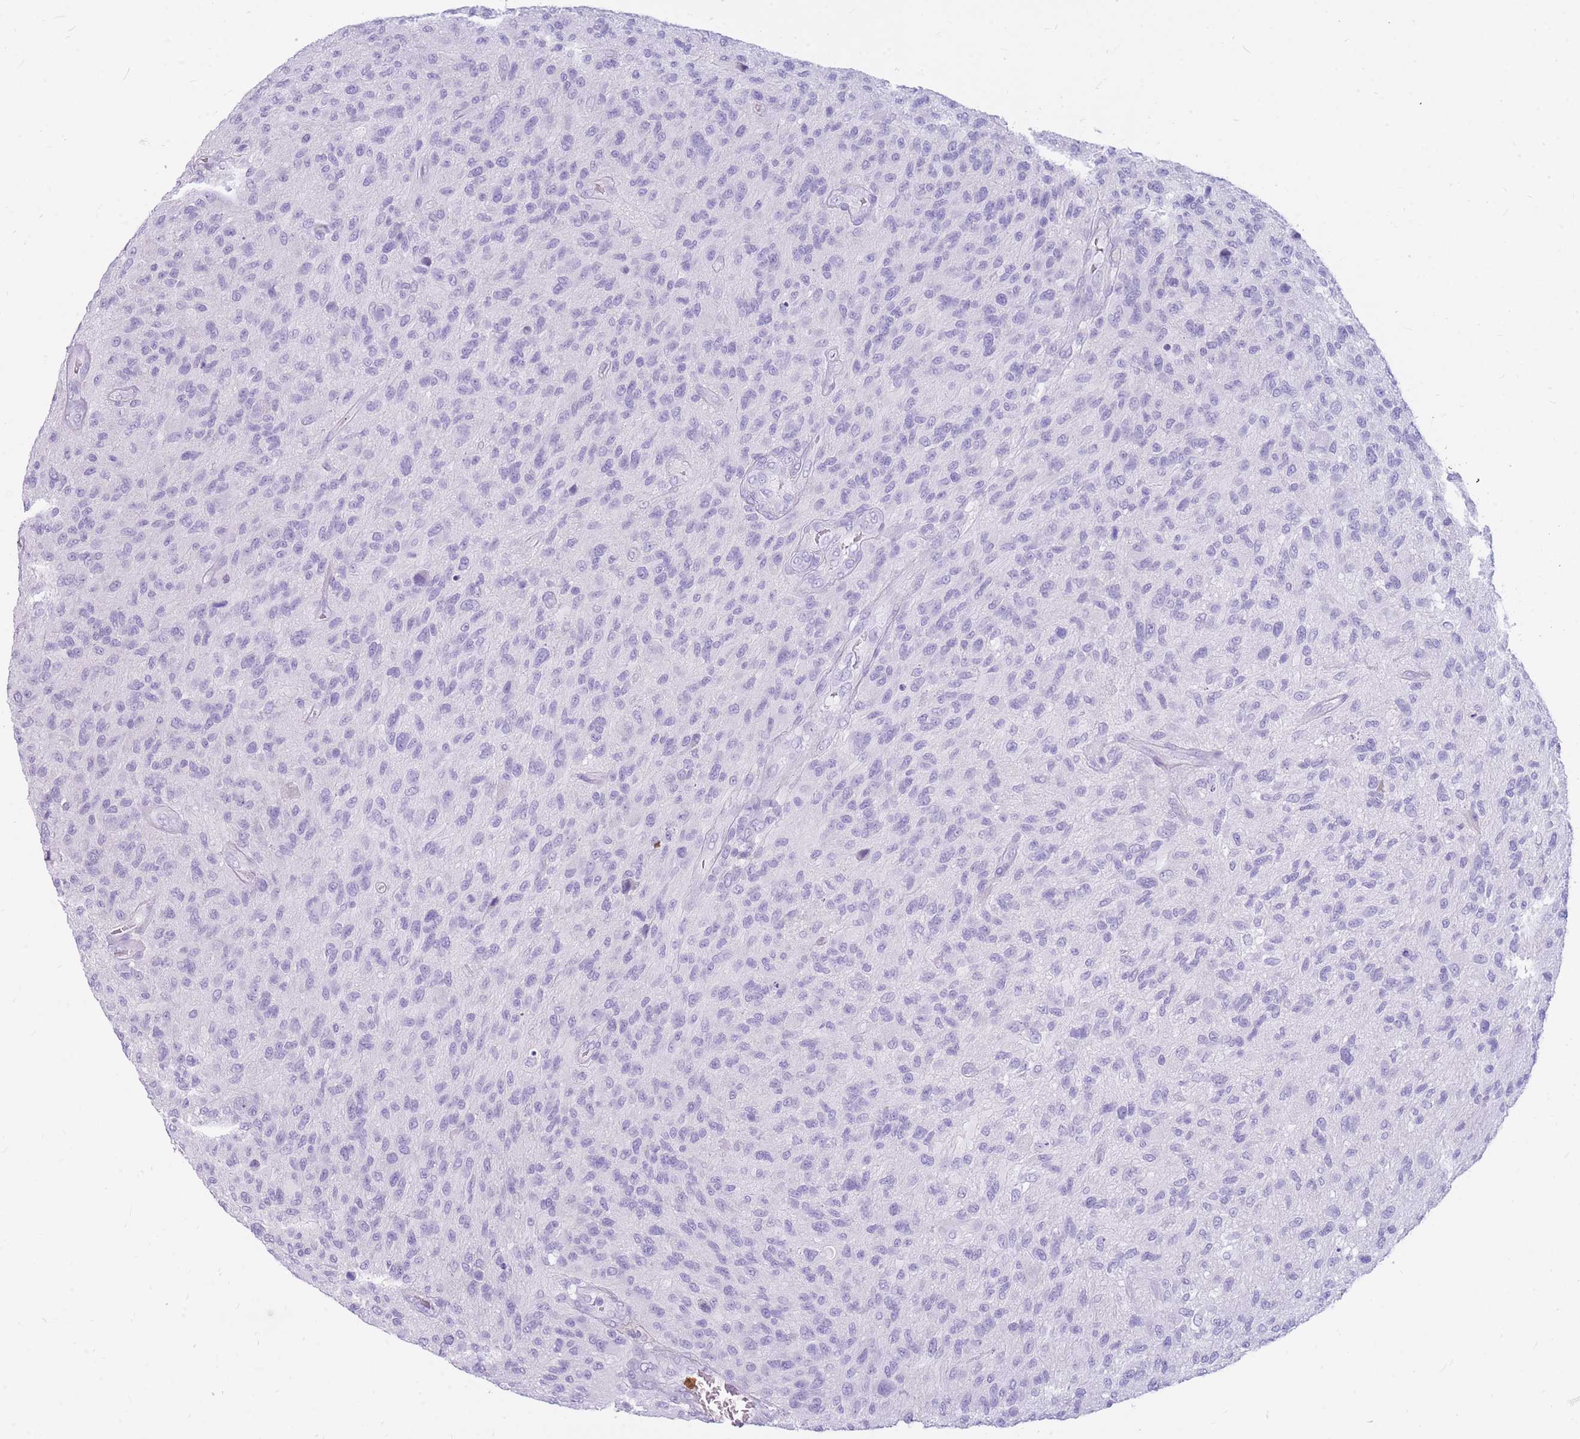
{"staining": {"intensity": "negative", "quantity": "none", "location": "none"}, "tissue": "glioma", "cell_type": "Tumor cells", "image_type": "cancer", "snomed": [{"axis": "morphology", "description": "Glioma, malignant, High grade"}, {"axis": "topography", "description": "Brain"}], "caption": "This is an IHC image of human glioma. There is no staining in tumor cells.", "gene": "TPSAB1", "patient": {"sex": "male", "age": 47}}